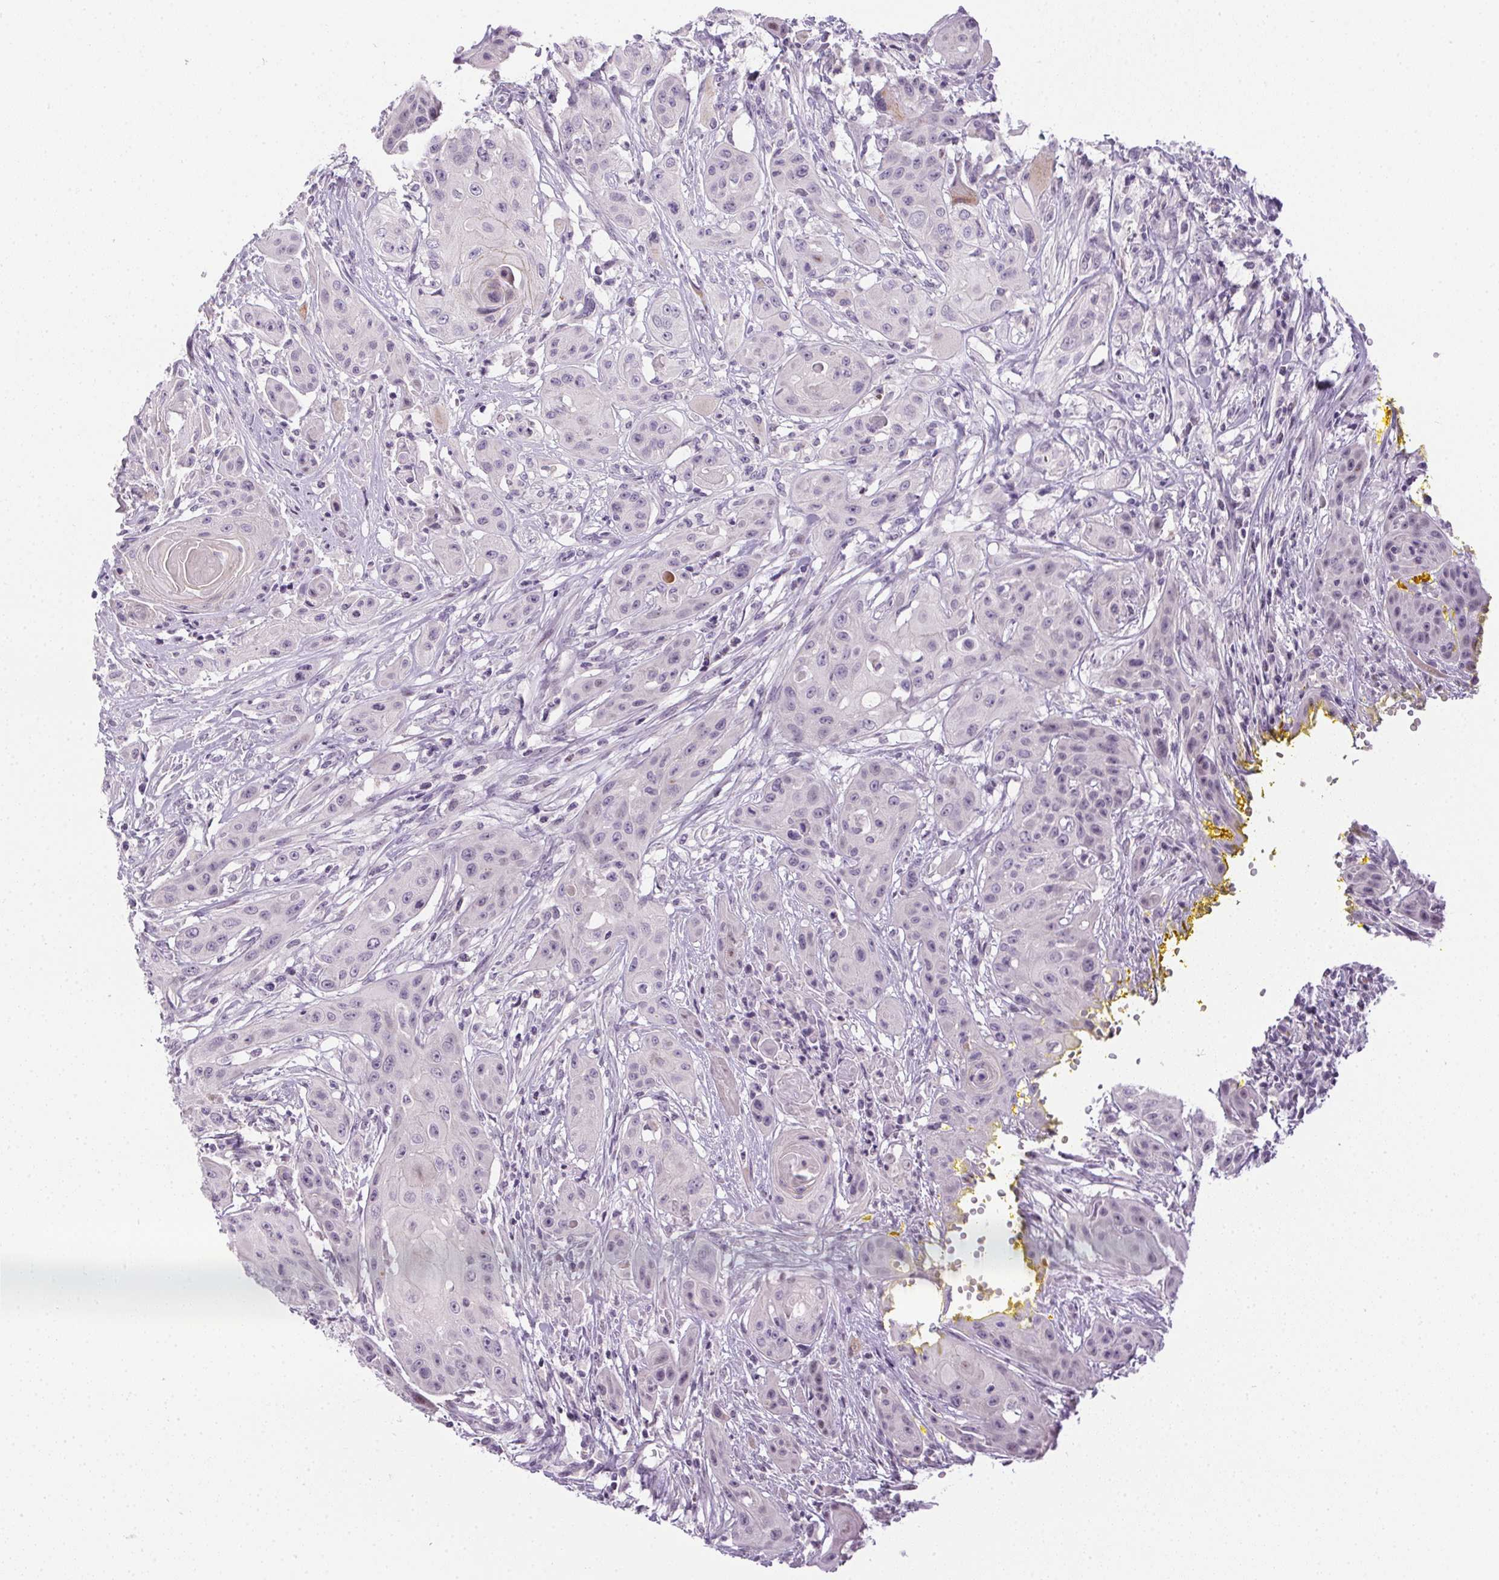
{"staining": {"intensity": "negative", "quantity": "none", "location": "none"}, "tissue": "head and neck cancer", "cell_type": "Tumor cells", "image_type": "cancer", "snomed": [{"axis": "morphology", "description": "Squamous cell carcinoma, NOS"}, {"axis": "topography", "description": "Oral tissue"}, {"axis": "topography", "description": "Head-Neck"}, {"axis": "topography", "description": "Neck, NOS"}], "caption": "Histopathology image shows no protein staining in tumor cells of head and neck squamous cell carcinoma tissue. (DAB immunohistochemistry (IHC) with hematoxylin counter stain).", "gene": "GSDMC", "patient": {"sex": "female", "age": 55}}